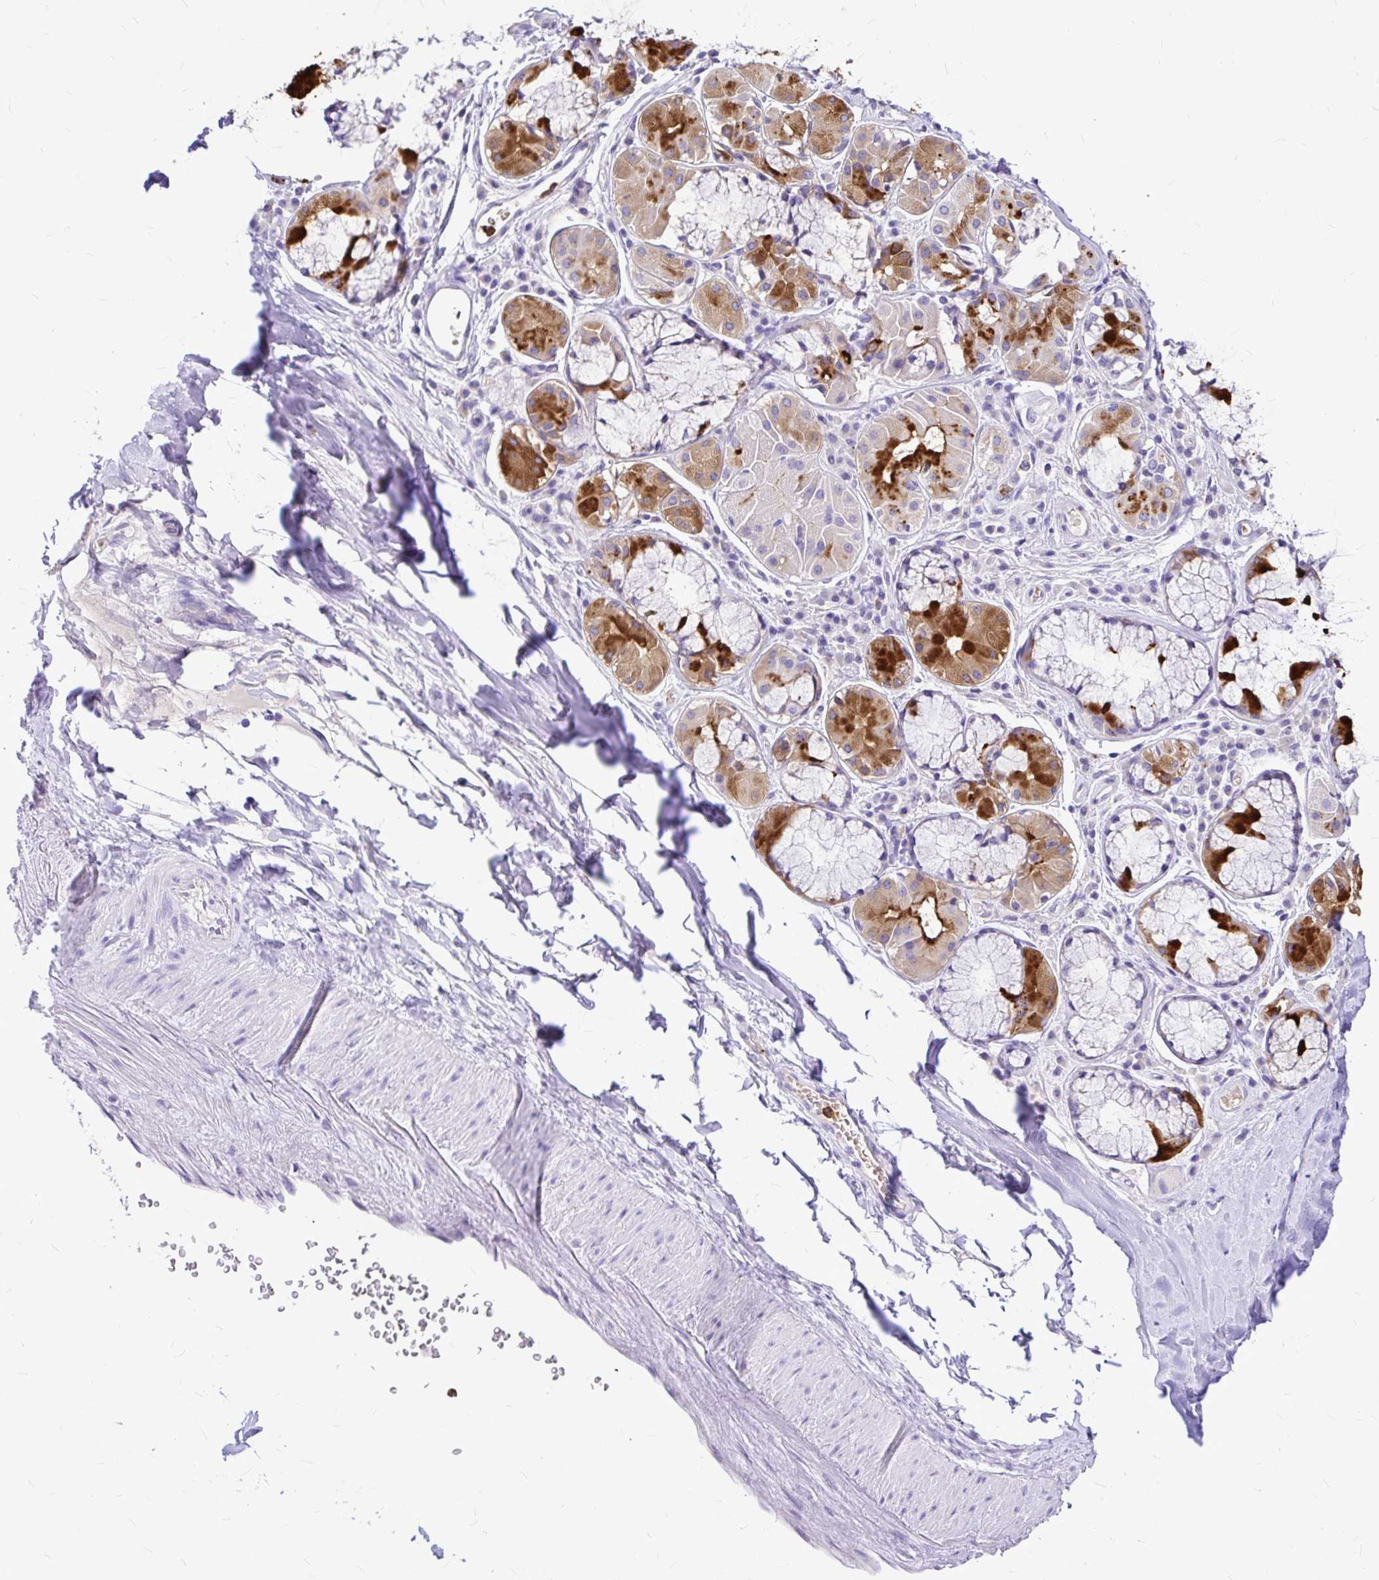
{"staining": {"intensity": "negative", "quantity": "none", "location": "none"}, "tissue": "adipose tissue", "cell_type": "Adipocytes", "image_type": "normal", "snomed": [{"axis": "morphology", "description": "Normal tissue, NOS"}, {"axis": "topography", "description": "Cartilage tissue"}, {"axis": "topography", "description": "Bronchus"}], "caption": "This is a image of immunohistochemistry (IHC) staining of unremarkable adipose tissue, which shows no staining in adipocytes. (Immunohistochemistry, brightfield microscopy, high magnification).", "gene": "CLEC1B", "patient": {"sex": "male", "age": 64}}